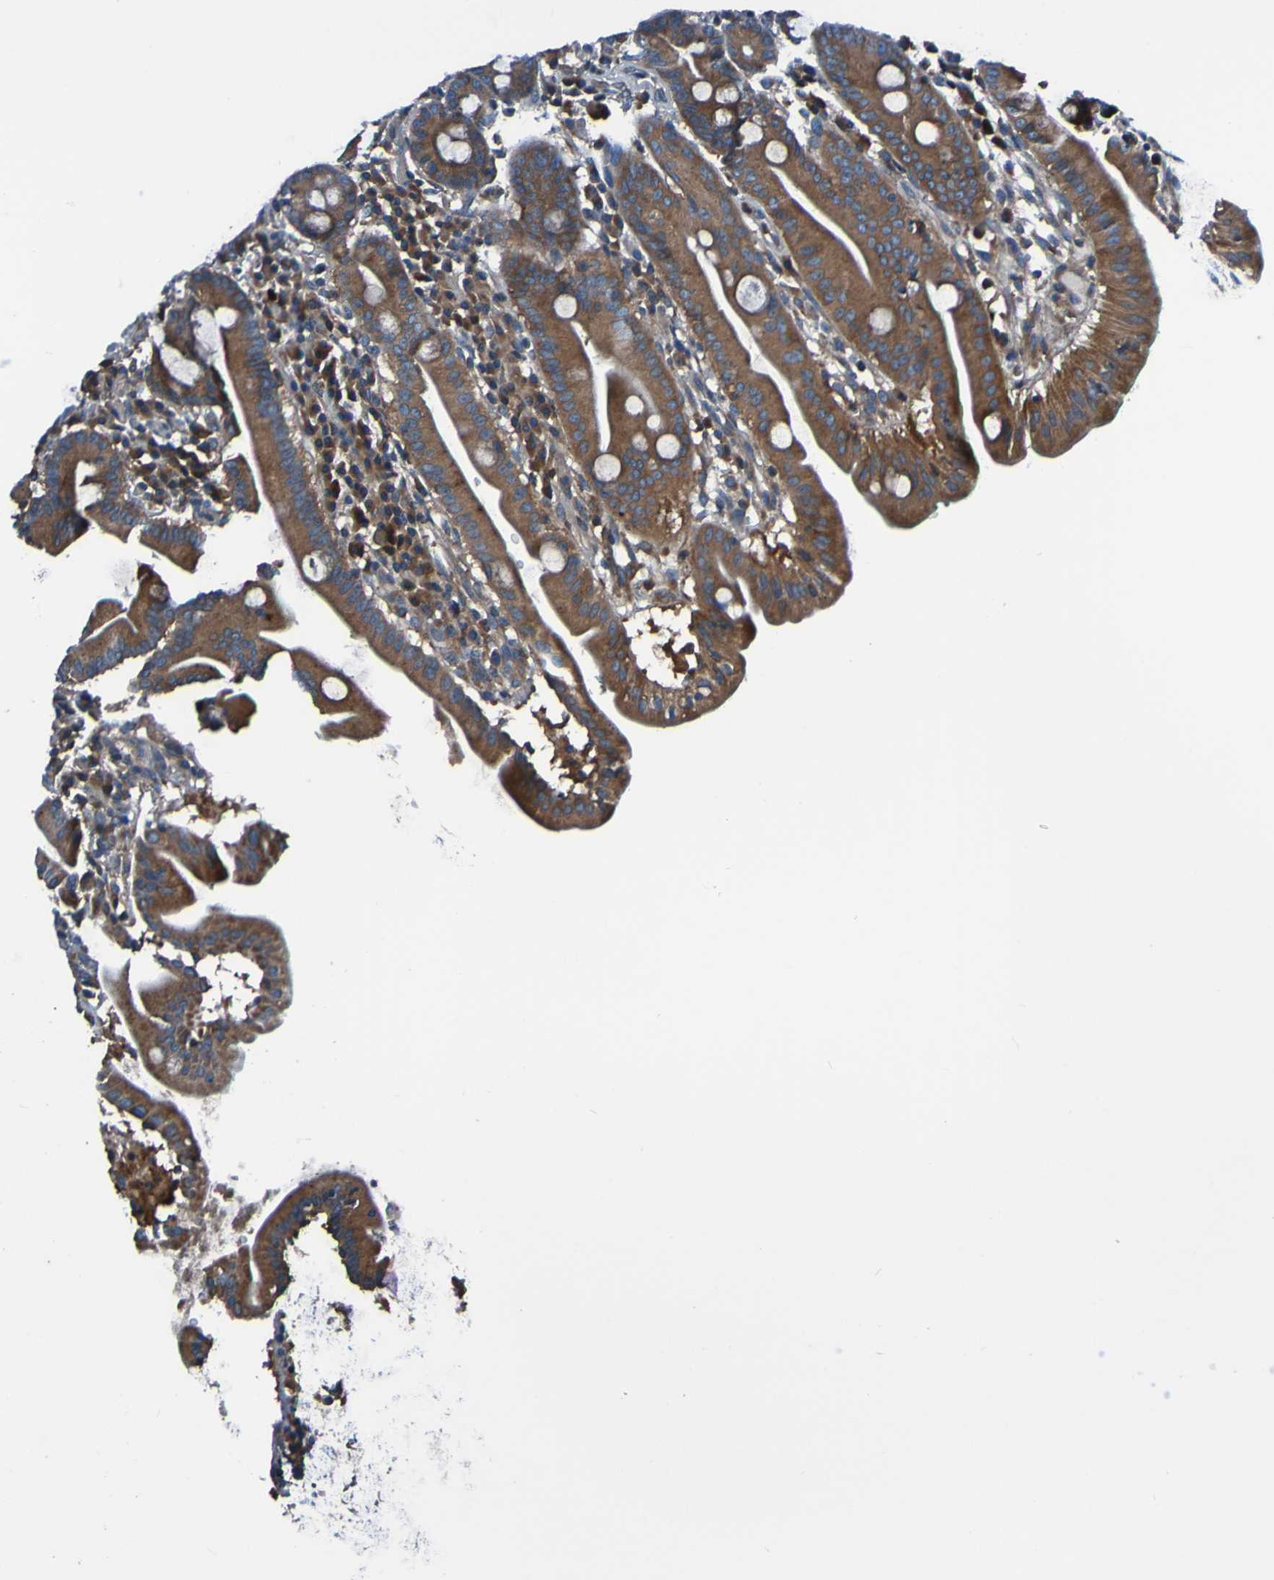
{"staining": {"intensity": "strong", "quantity": ">75%", "location": "cytoplasmic/membranous"}, "tissue": "duodenum", "cell_type": "Glandular cells", "image_type": "normal", "snomed": [{"axis": "morphology", "description": "Normal tissue, NOS"}, {"axis": "topography", "description": "Duodenum"}], "caption": "Immunohistochemical staining of benign duodenum exhibits strong cytoplasmic/membranous protein staining in about >75% of glandular cells. The staining was performed using DAB, with brown indicating positive protein expression. Nuclei are stained blue with hematoxylin.", "gene": "RAB5B", "patient": {"sex": "male", "age": 50}}